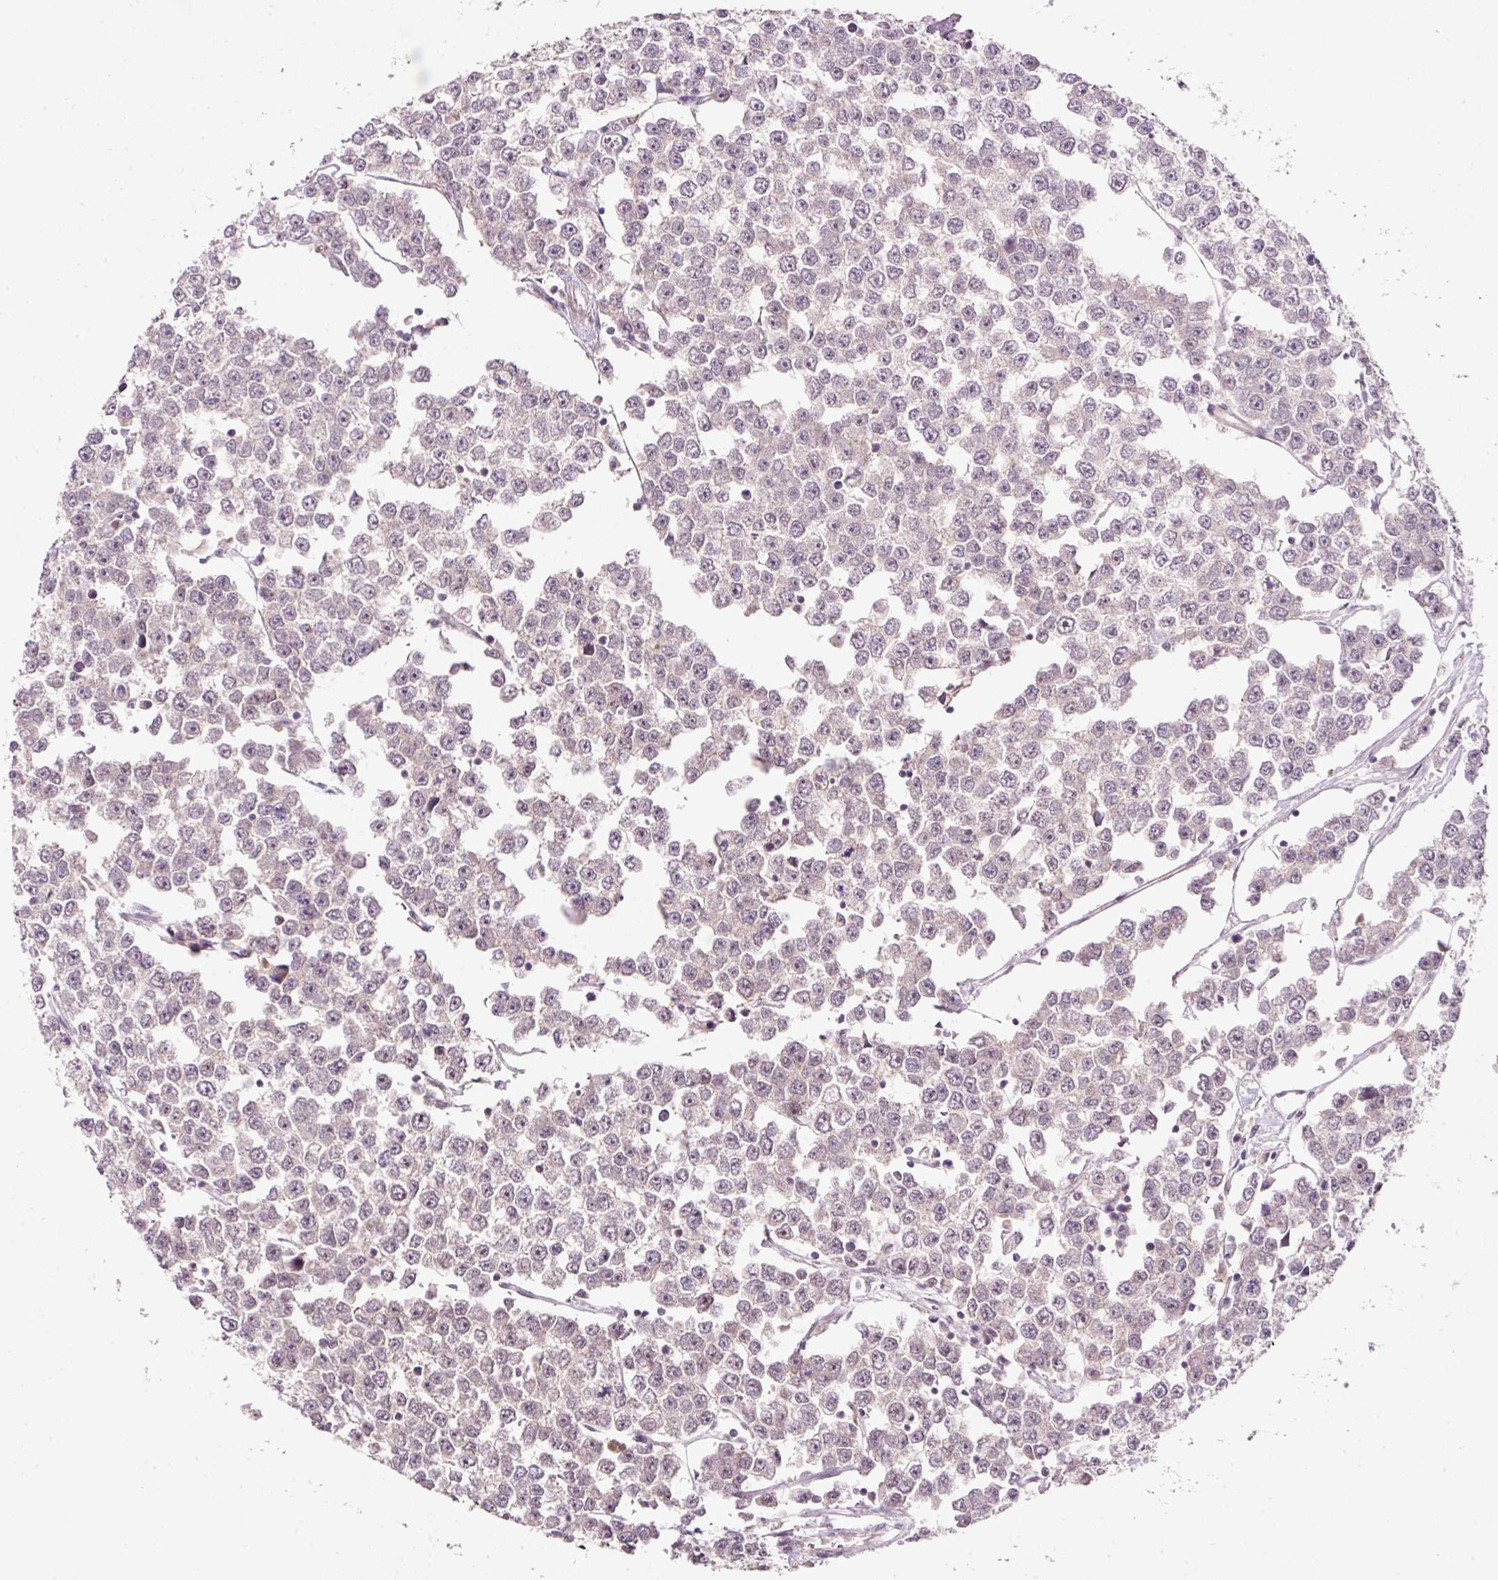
{"staining": {"intensity": "weak", "quantity": "<25%", "location": "nuclear"}, "tissue": "testis cancer", "cell_type": "Tumor cells", "image_type": "cancer", "snomed": [{"axis": "morphology", "description": "Seminoma, NOS"}, {"axis": "morphology", "description": "Carcinoma, Embryonal, NOS"}, {"axis": "topography", "description": "Testis"}], "caption": "There is no significant positivity in tumor cells of testis cancer (embryonal carcinoma).", "gene": "TIRAP", "patient": {"sex": "male", "age": 52}}